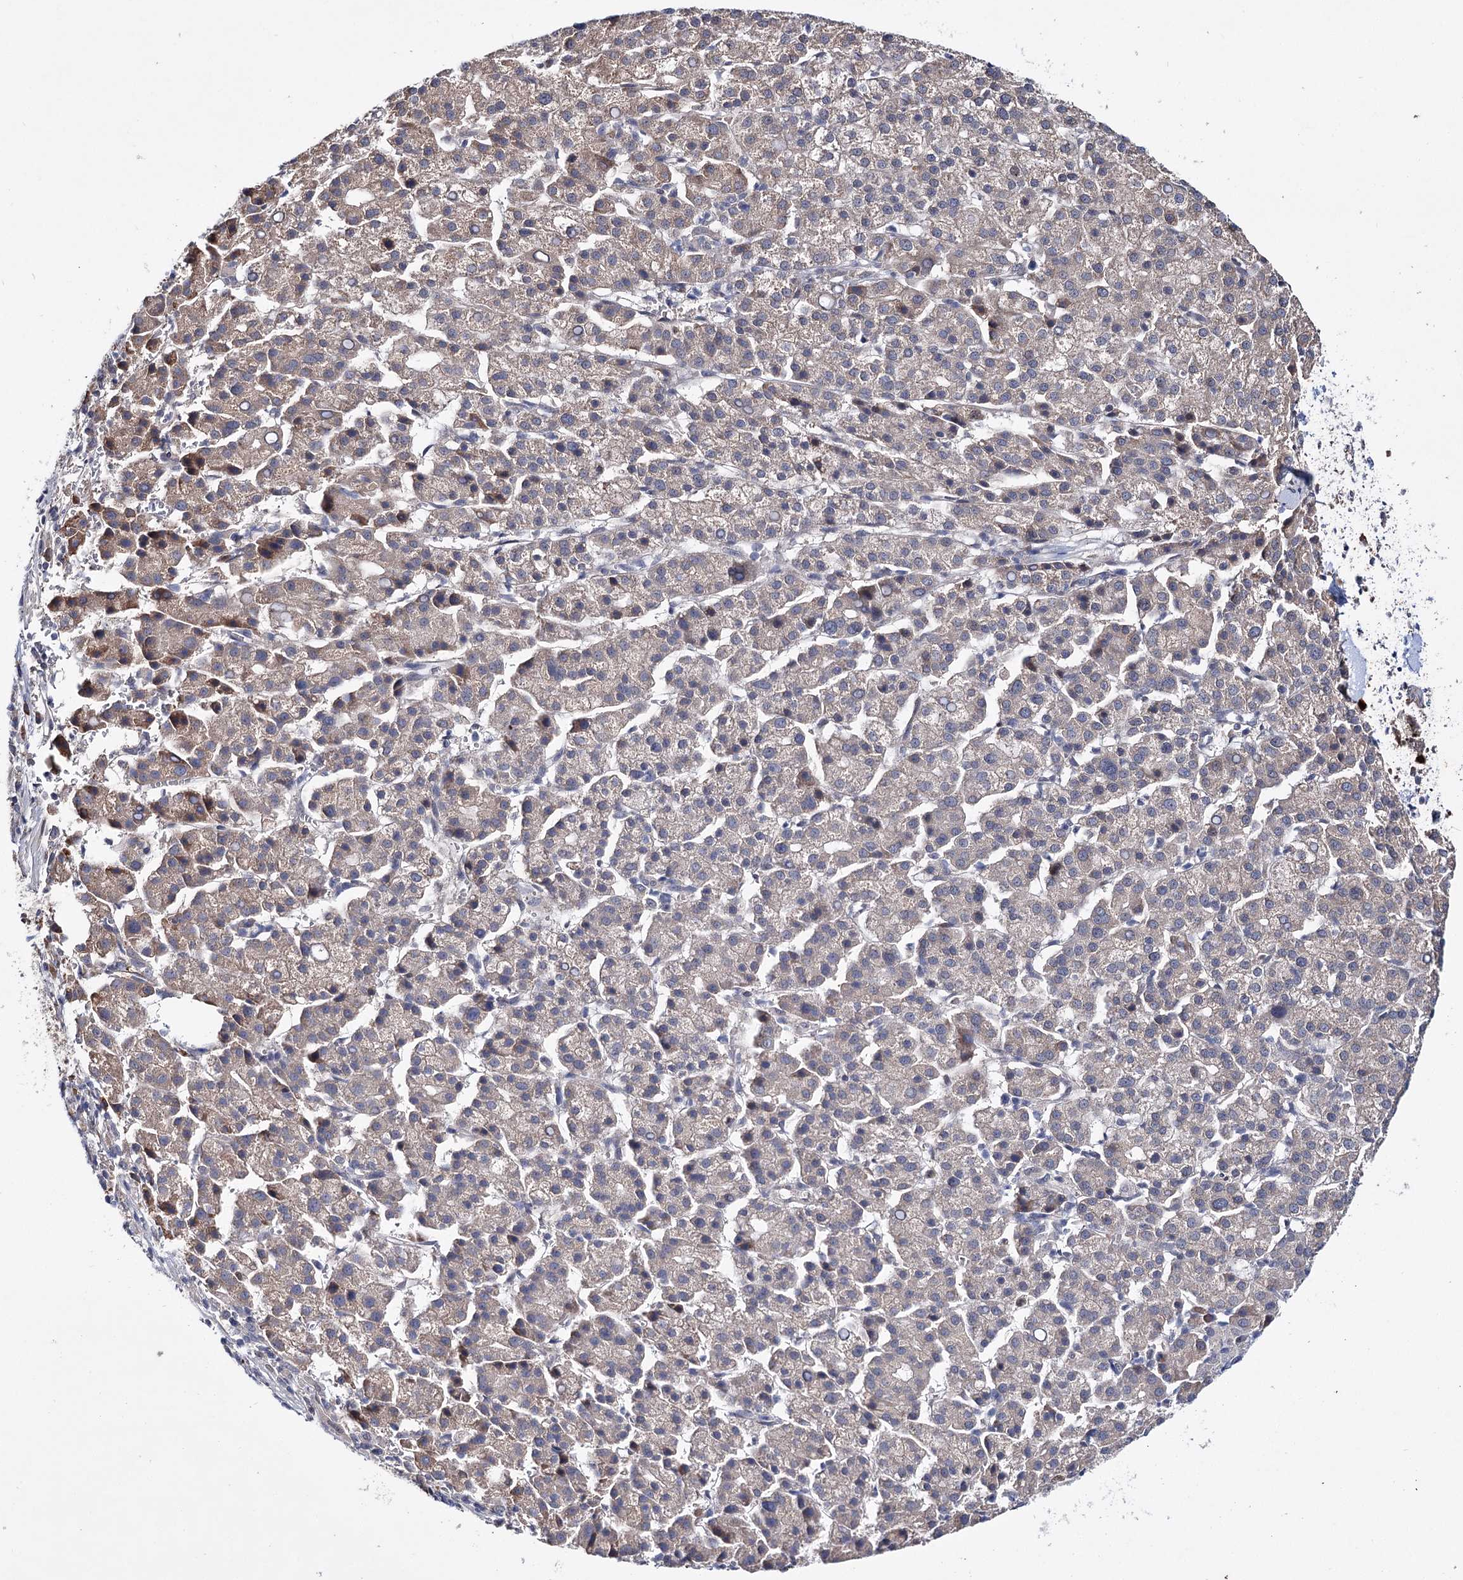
{"staining": {"intensity": "weak", "quantity": "<25%", "location": "cytoplasmic/membranous"}, "tissue": "liver cancer", "cell_type": "Tumor cells", "image_type": "cancer", "snomed": [{"axis": "morphology", "description": "Carcinoma, Hepatocellular, NOS"}, {"axis": "topography", "description": "Liver"}], "caption": "This photomicrograph is of liver cancer stained with IHC to label a protein in brown with the nuclei are counter-stained blue. There is no staining in tumor cells.", "gene": "PTPN3", "patient": {"sex": "female", "age": 58}}